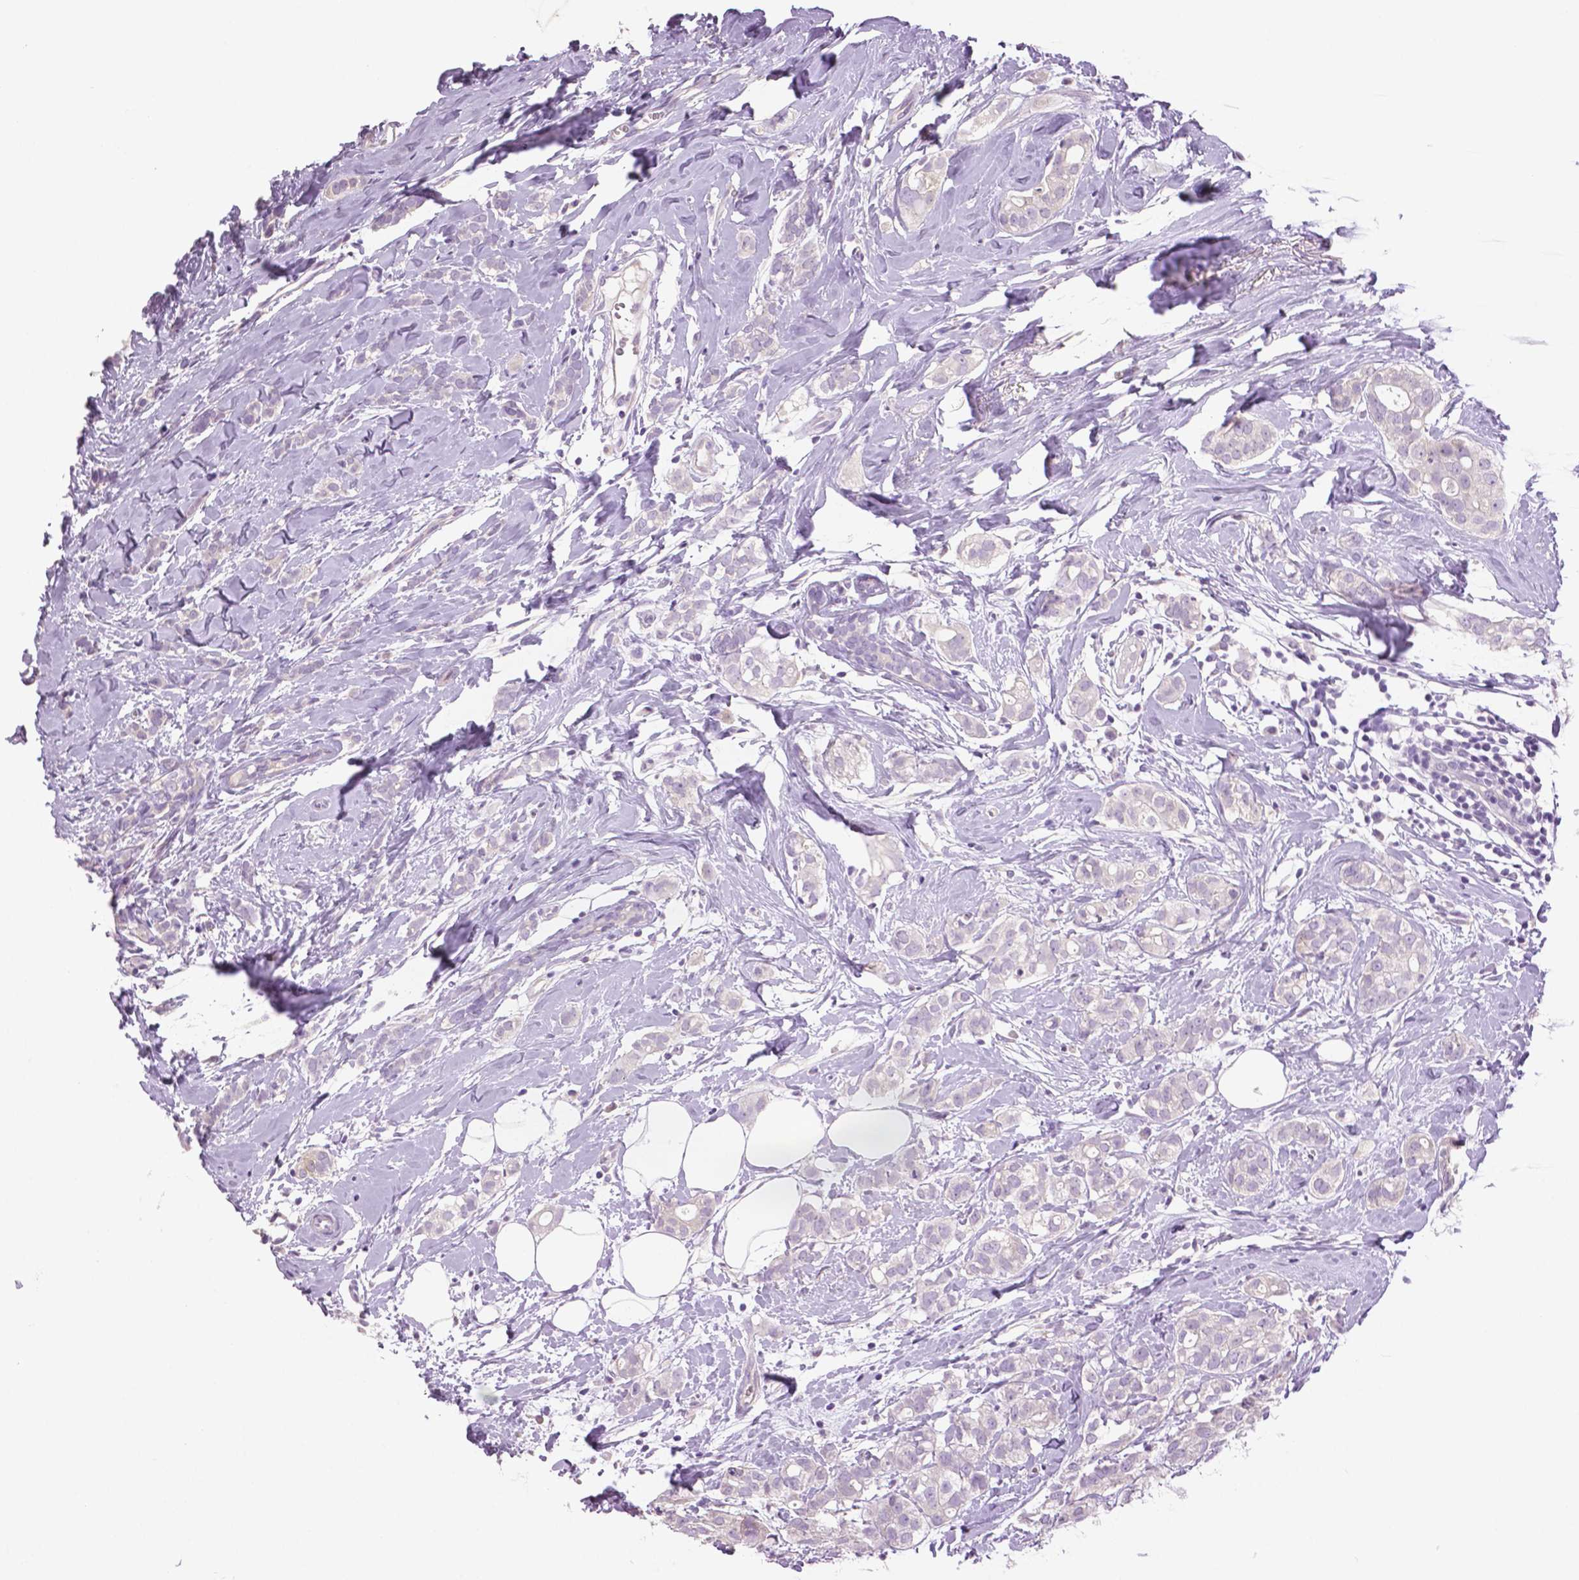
{"staining": {"intensity": "negative", "quantity": "none", "location": "none"}, "tissue": "breast cancer", "cell_type": "Tumor cells", "image_type": "cancer", "snomed": [{"axis": "morphology", "description": "Duct carcinoma"}, {"axis": "topography", "description": "Breast"}], "caption": "Tumor cells are negative for brown protein staining in intraductal carcinoma (breast). (DAB (3,3'-diaminobenzidine) immunohistochemistry (IHC) visualized using brightfield microscopy, high magnification).", "gene": "DNAH12", "patient": {"sex": "female", "age": 40}}